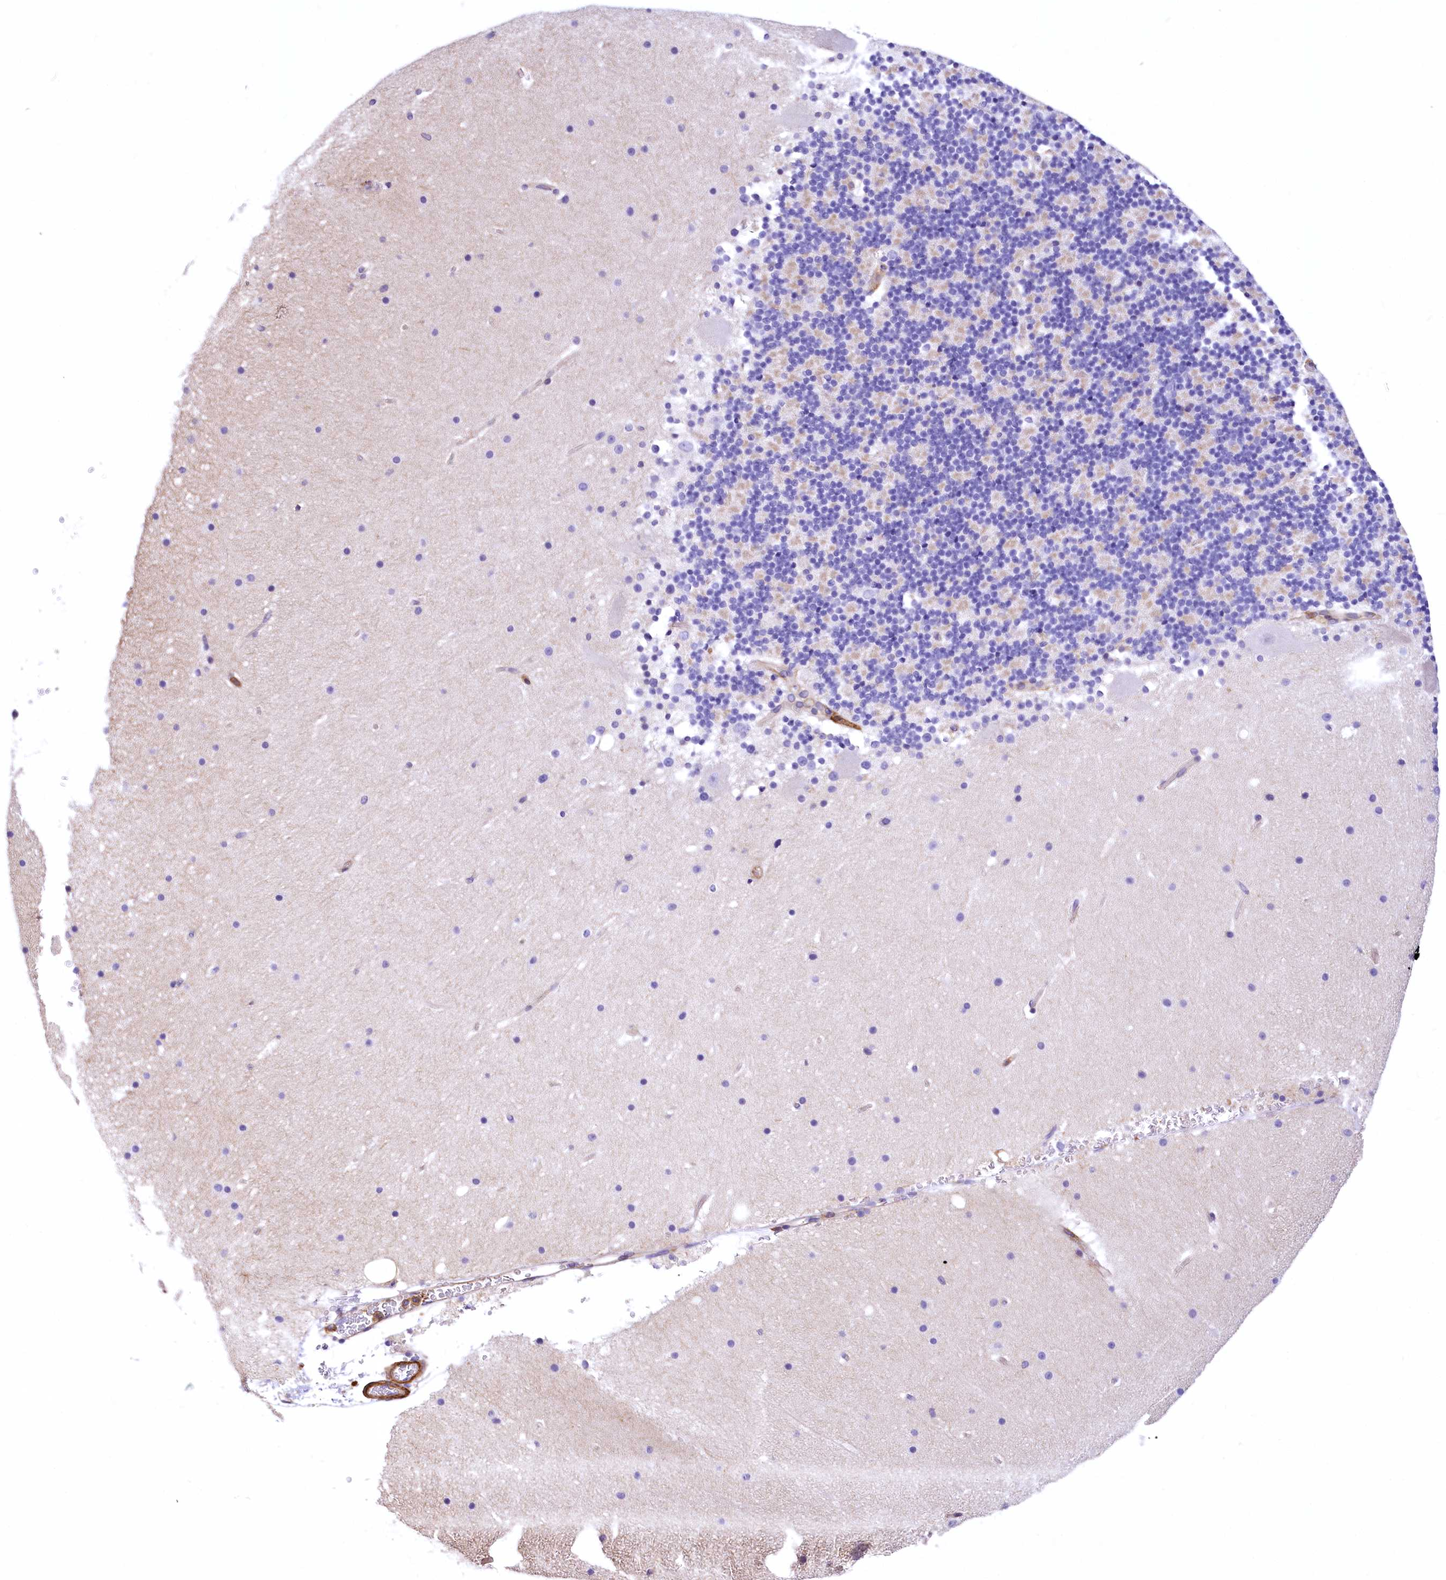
{"staining": {"intensity": "negative", "quantity": "none", "location": "none"}, "tissue": "cerebellum", "cell_type": "Cells in granular layer", "image_type": "normal", "snomed": [{"axis": "morphology", "description": "Normal tissue, NOS"}, {"axis": "topography", "description": "Cerebellum"}], "caption": "There is no significant staining in cells in granular layer of cerebellum.", "gene": "DPP3", "patient": {"sex": "male", "age": 57}}